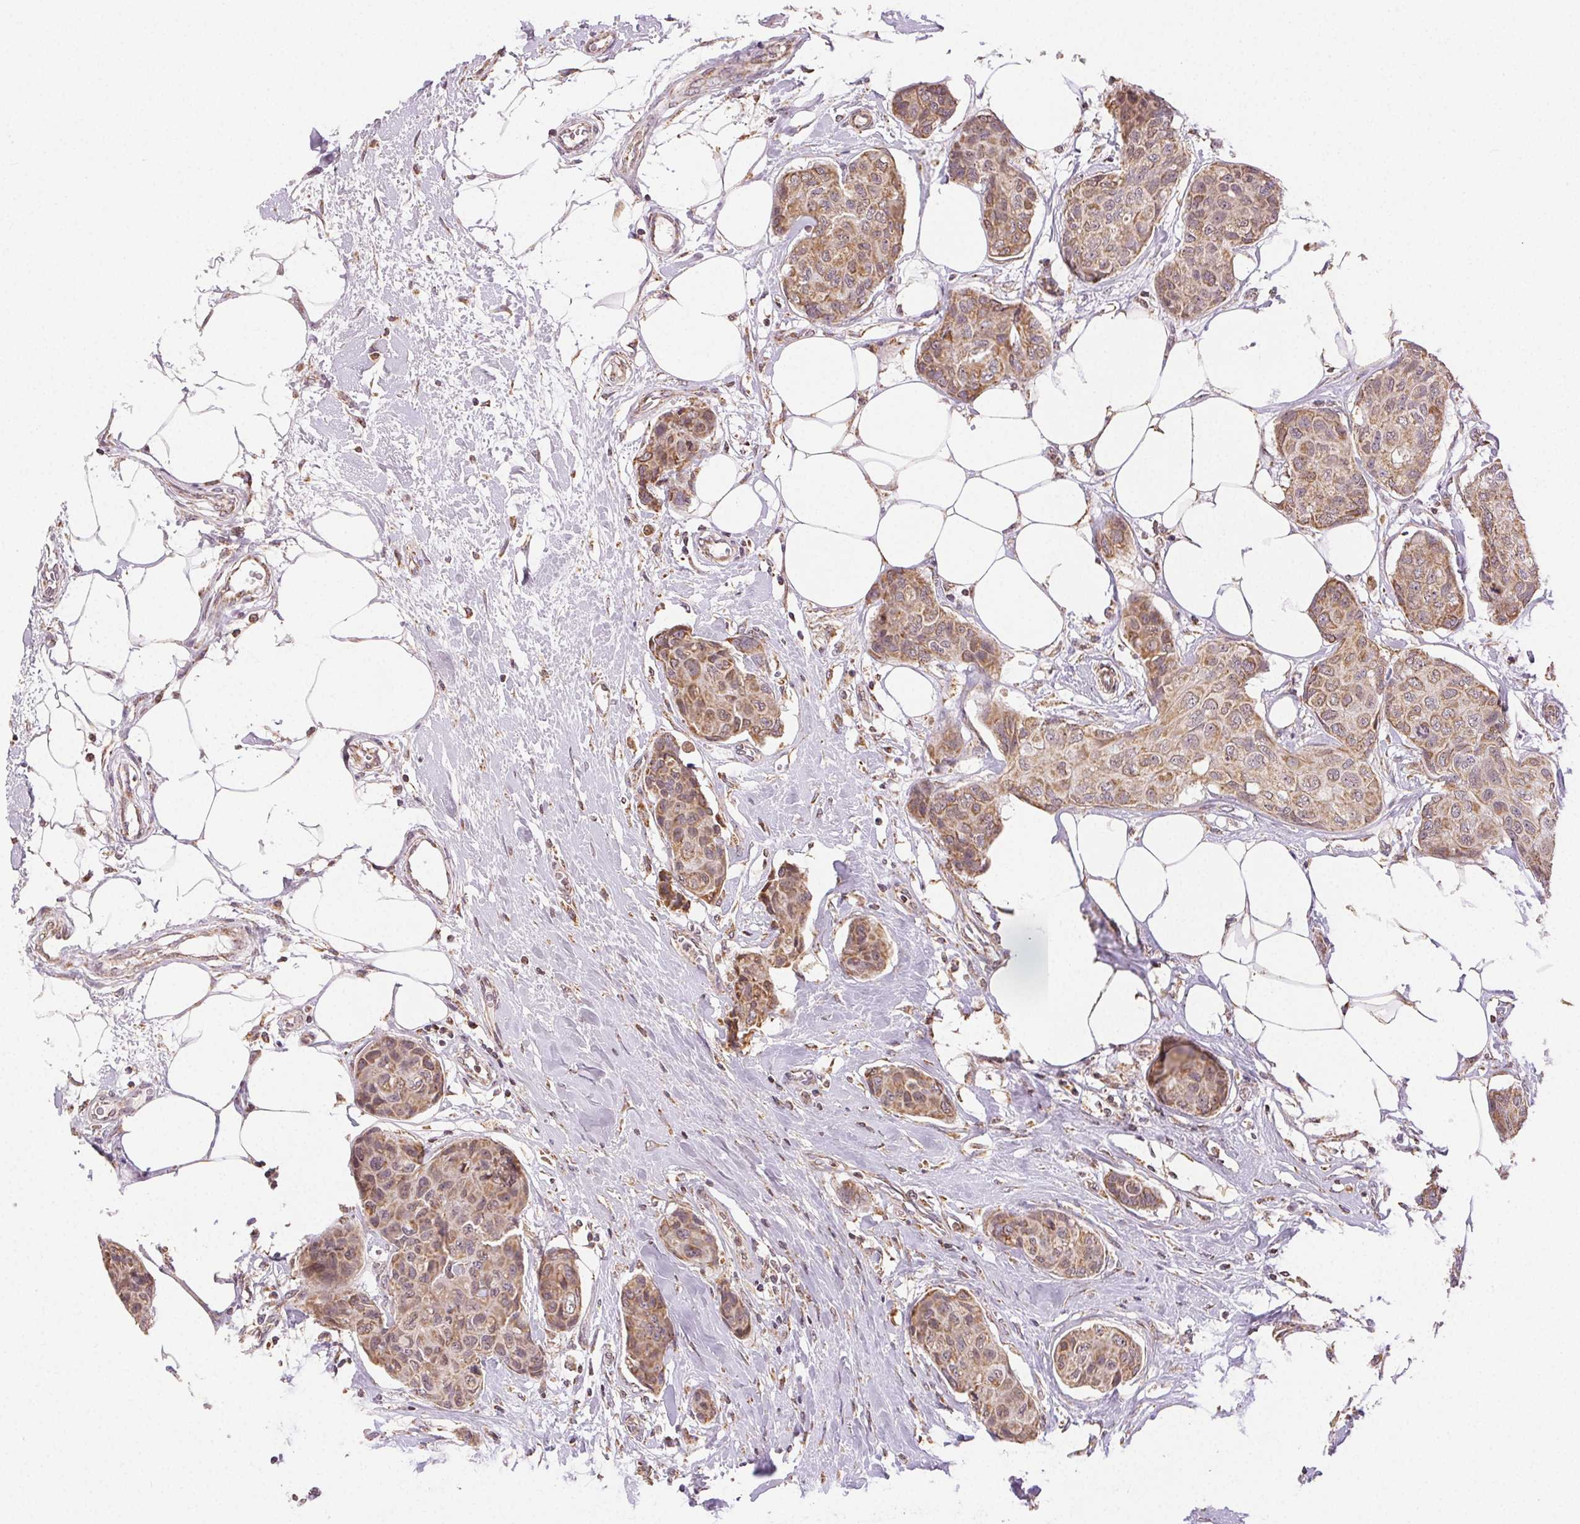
{"staining": {"intensity": "weak", "quantity": ">75%", "location": "cytoplasmic/membranous"}, "tissue": "breast cancer", "cell_type": "Tumor cells", "image_type": "cancer", "snomed": [{"axis": "morphology", "description": "Duct carcinoma"}, {"axis": "topography", "description": "Breast"}], "caption": "This is a histology image of immunohistochemistry (IHC) staining of breast cancer, which shows weak positivity in the cytoplasmic/membranous of tumor cells.", "gene": "PIWIL4", "patient": {"sex": "female", "age": 80}}